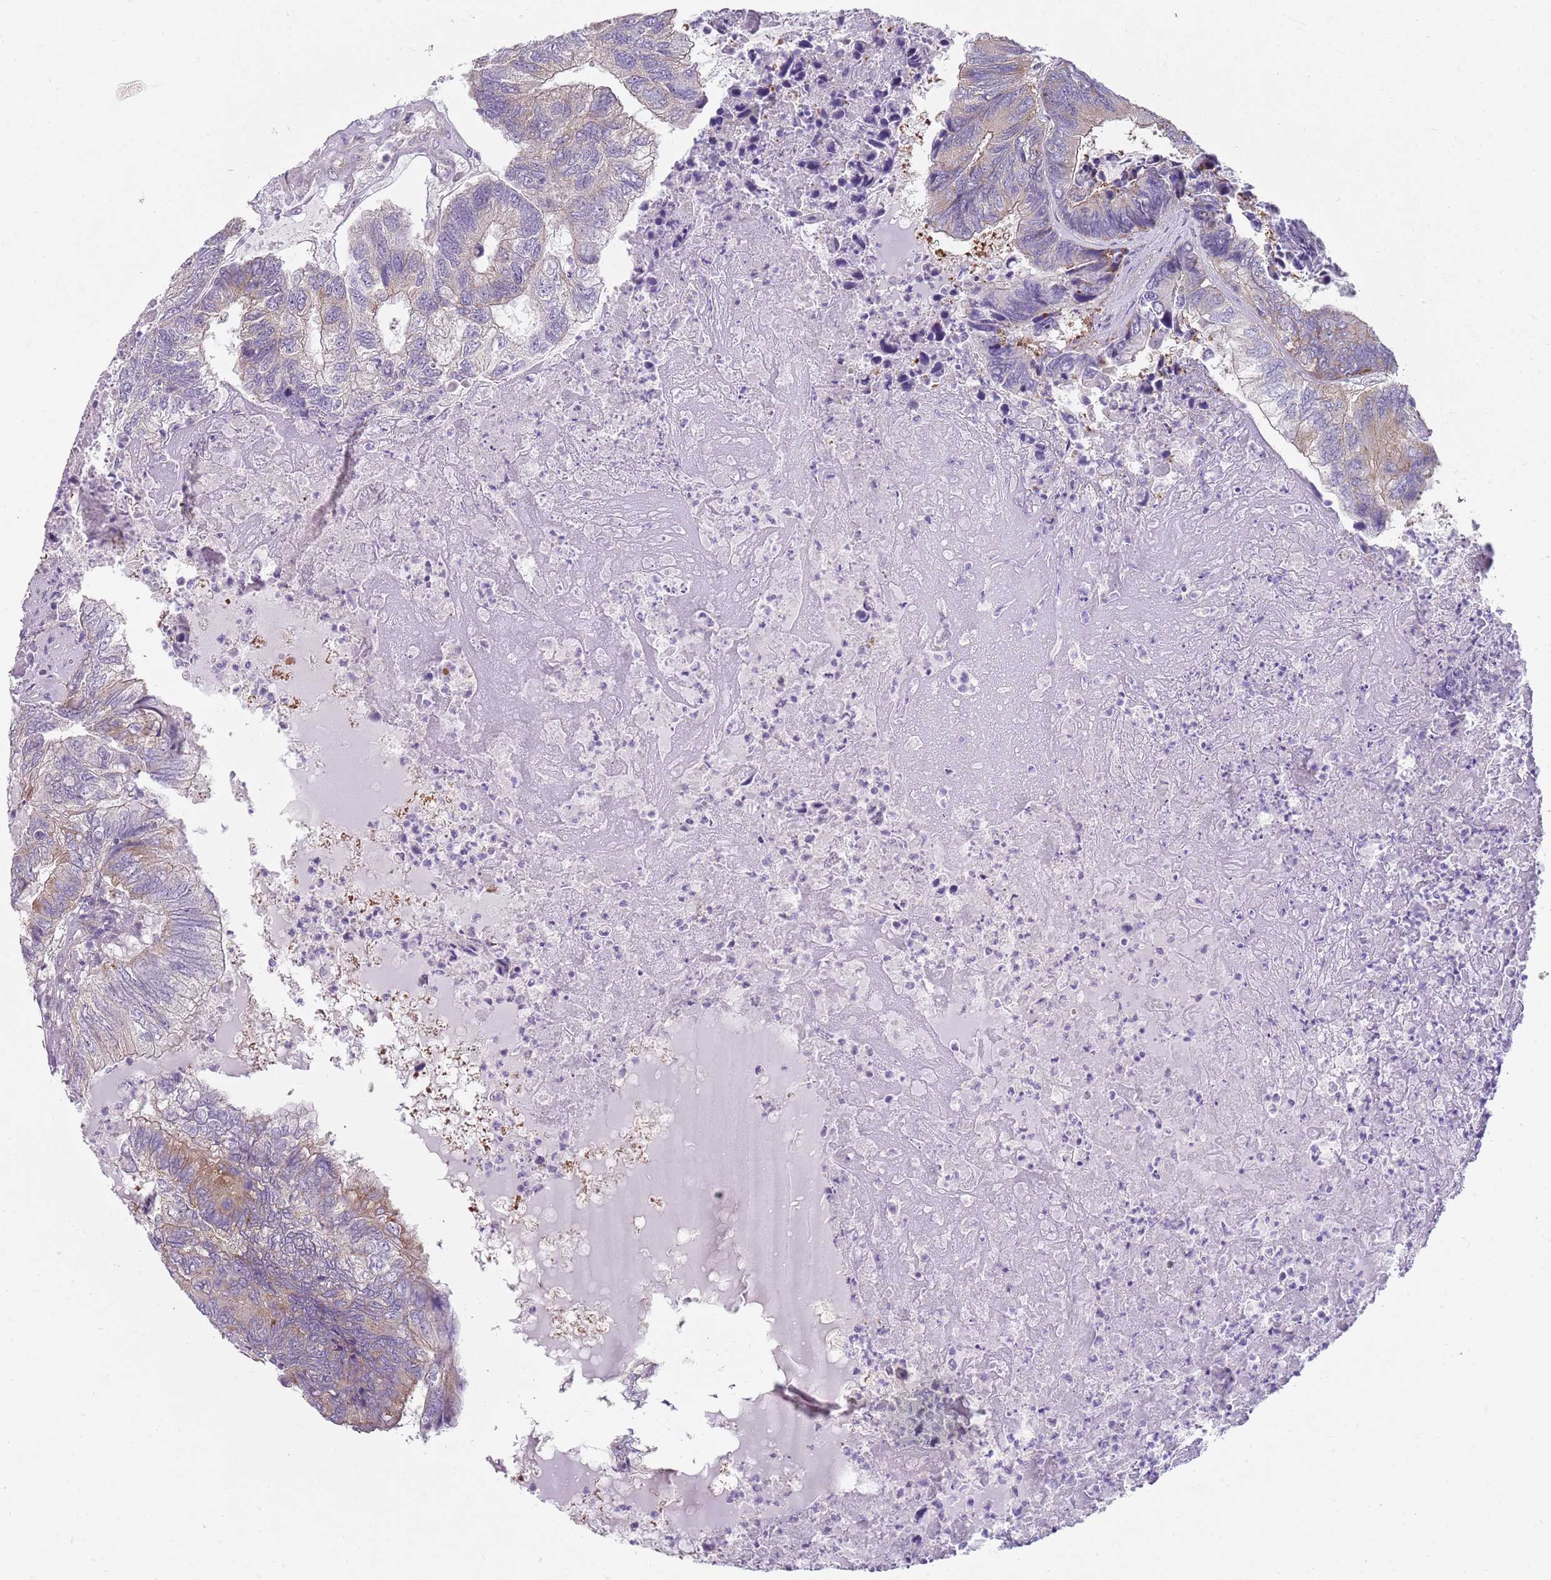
{"staining": {"intensity": "moderate", "quantity": "25%-75%", "location": "cytoplasmic/membranous"}, "tissue": "colorectal cancer", "cell_type": "Tumor cells", "image_type": "cancer", "snomed": [{"axis": "morphology", "description": "Adenocarcinoma, NOS"}, {"axis": "topography", "description": "Colon"}], "caption": "Colorectal cancer stained with DAB immunohistochemistry reveals medium levels of moderate cytoplasmic/membranous positivity in about 25%-75% of tumor cells.", "gene": "SLC26A6", "patient": {"sex": "female", "age": 67}}